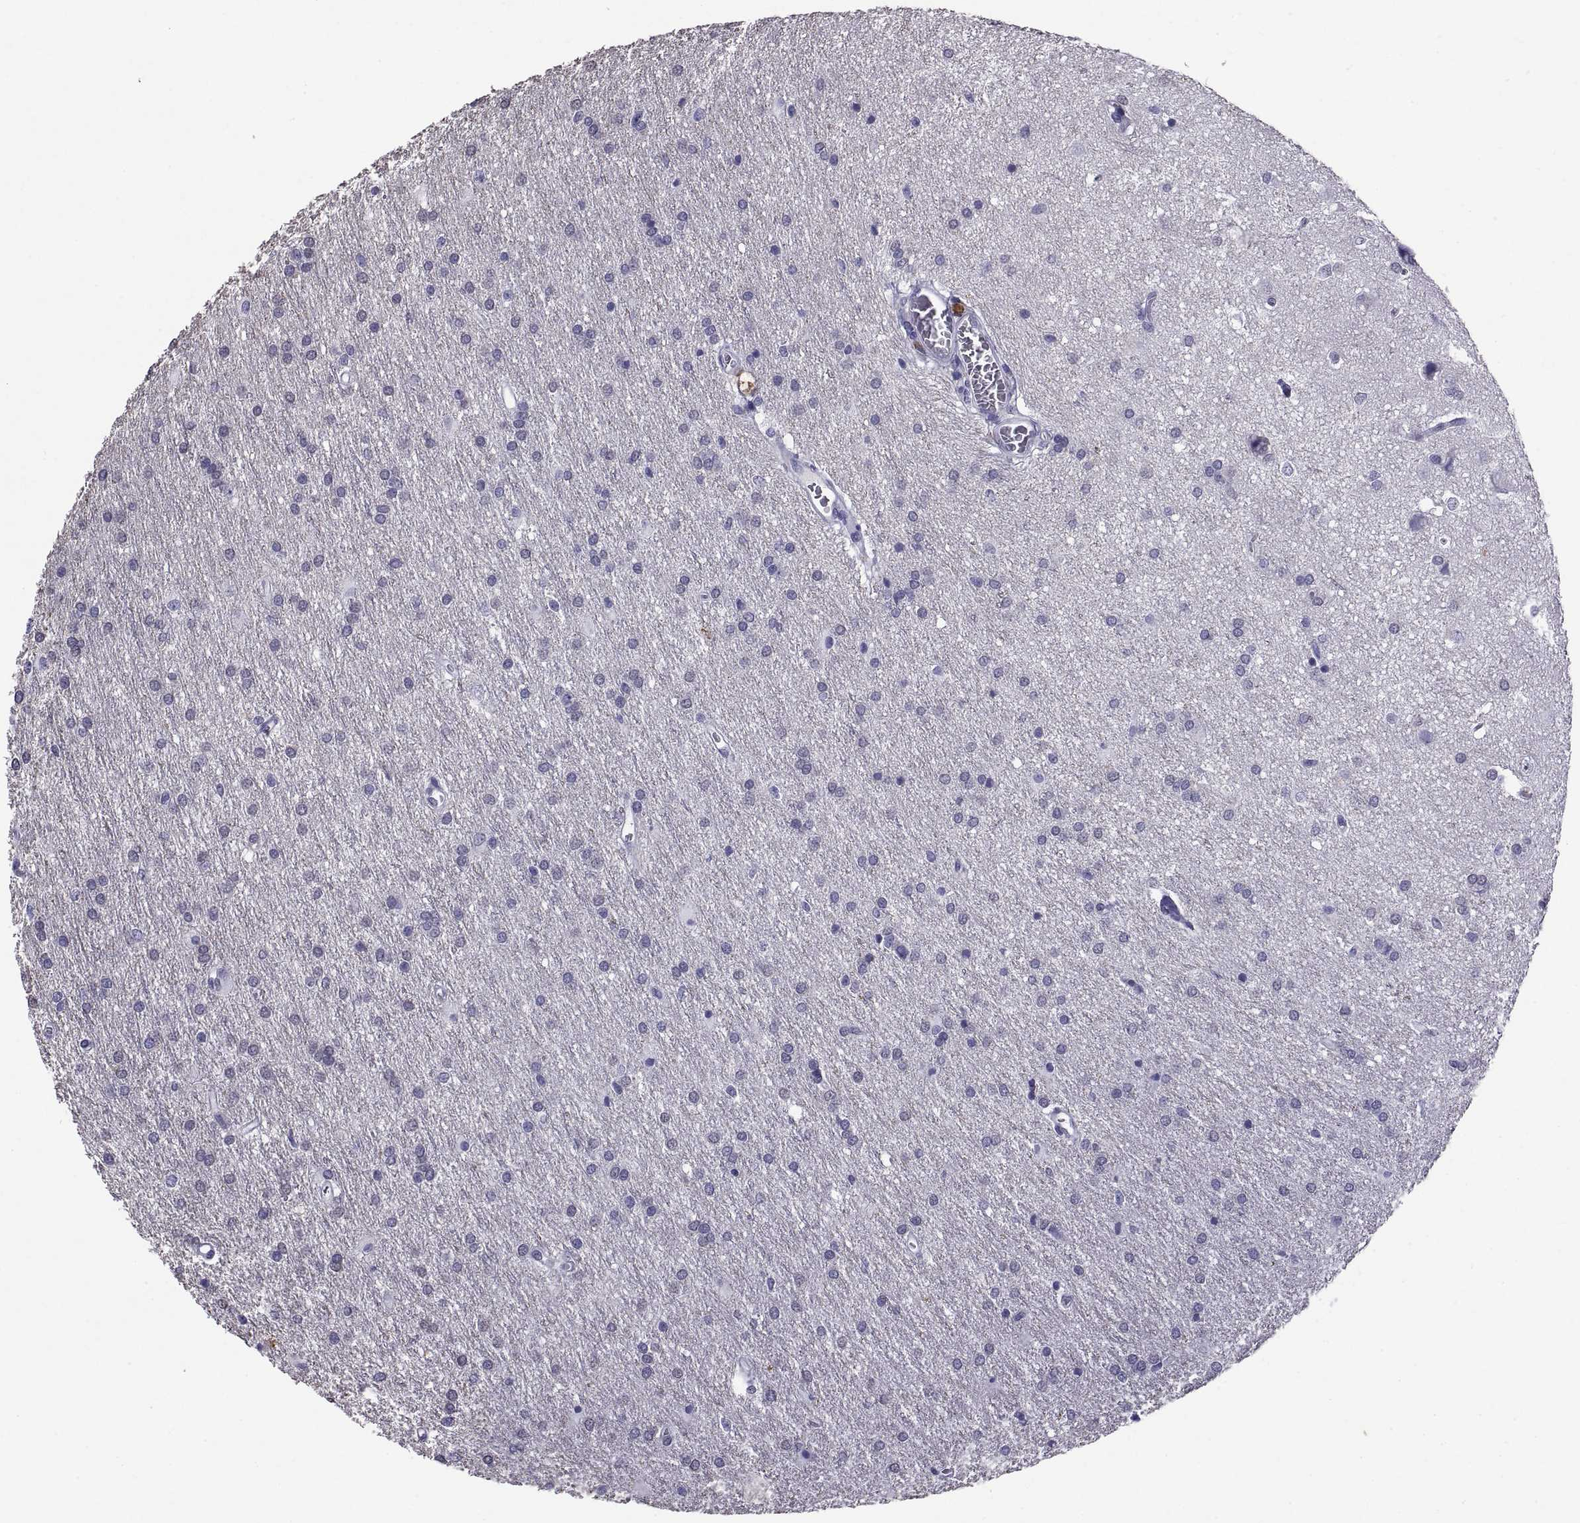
{"staining": {"intensity": "negative", "quantity": "none", "location": "none"}, "tissue": "glioma", "cell_type": "Tumor cells", "image_type": "cancer", "snomed": [{"axis": "morphology", "description": "Glioma, malignant, Low grade"}, {"axis": "topography", "description": "Brain"}], "caption": "DAB immunohistochemical staining of human malignant glioma (low-grade) exhibits no significant expression in tumor cells.", "gene": "TGFBR3L", "patient": {"sex": "female", "age": 32}}